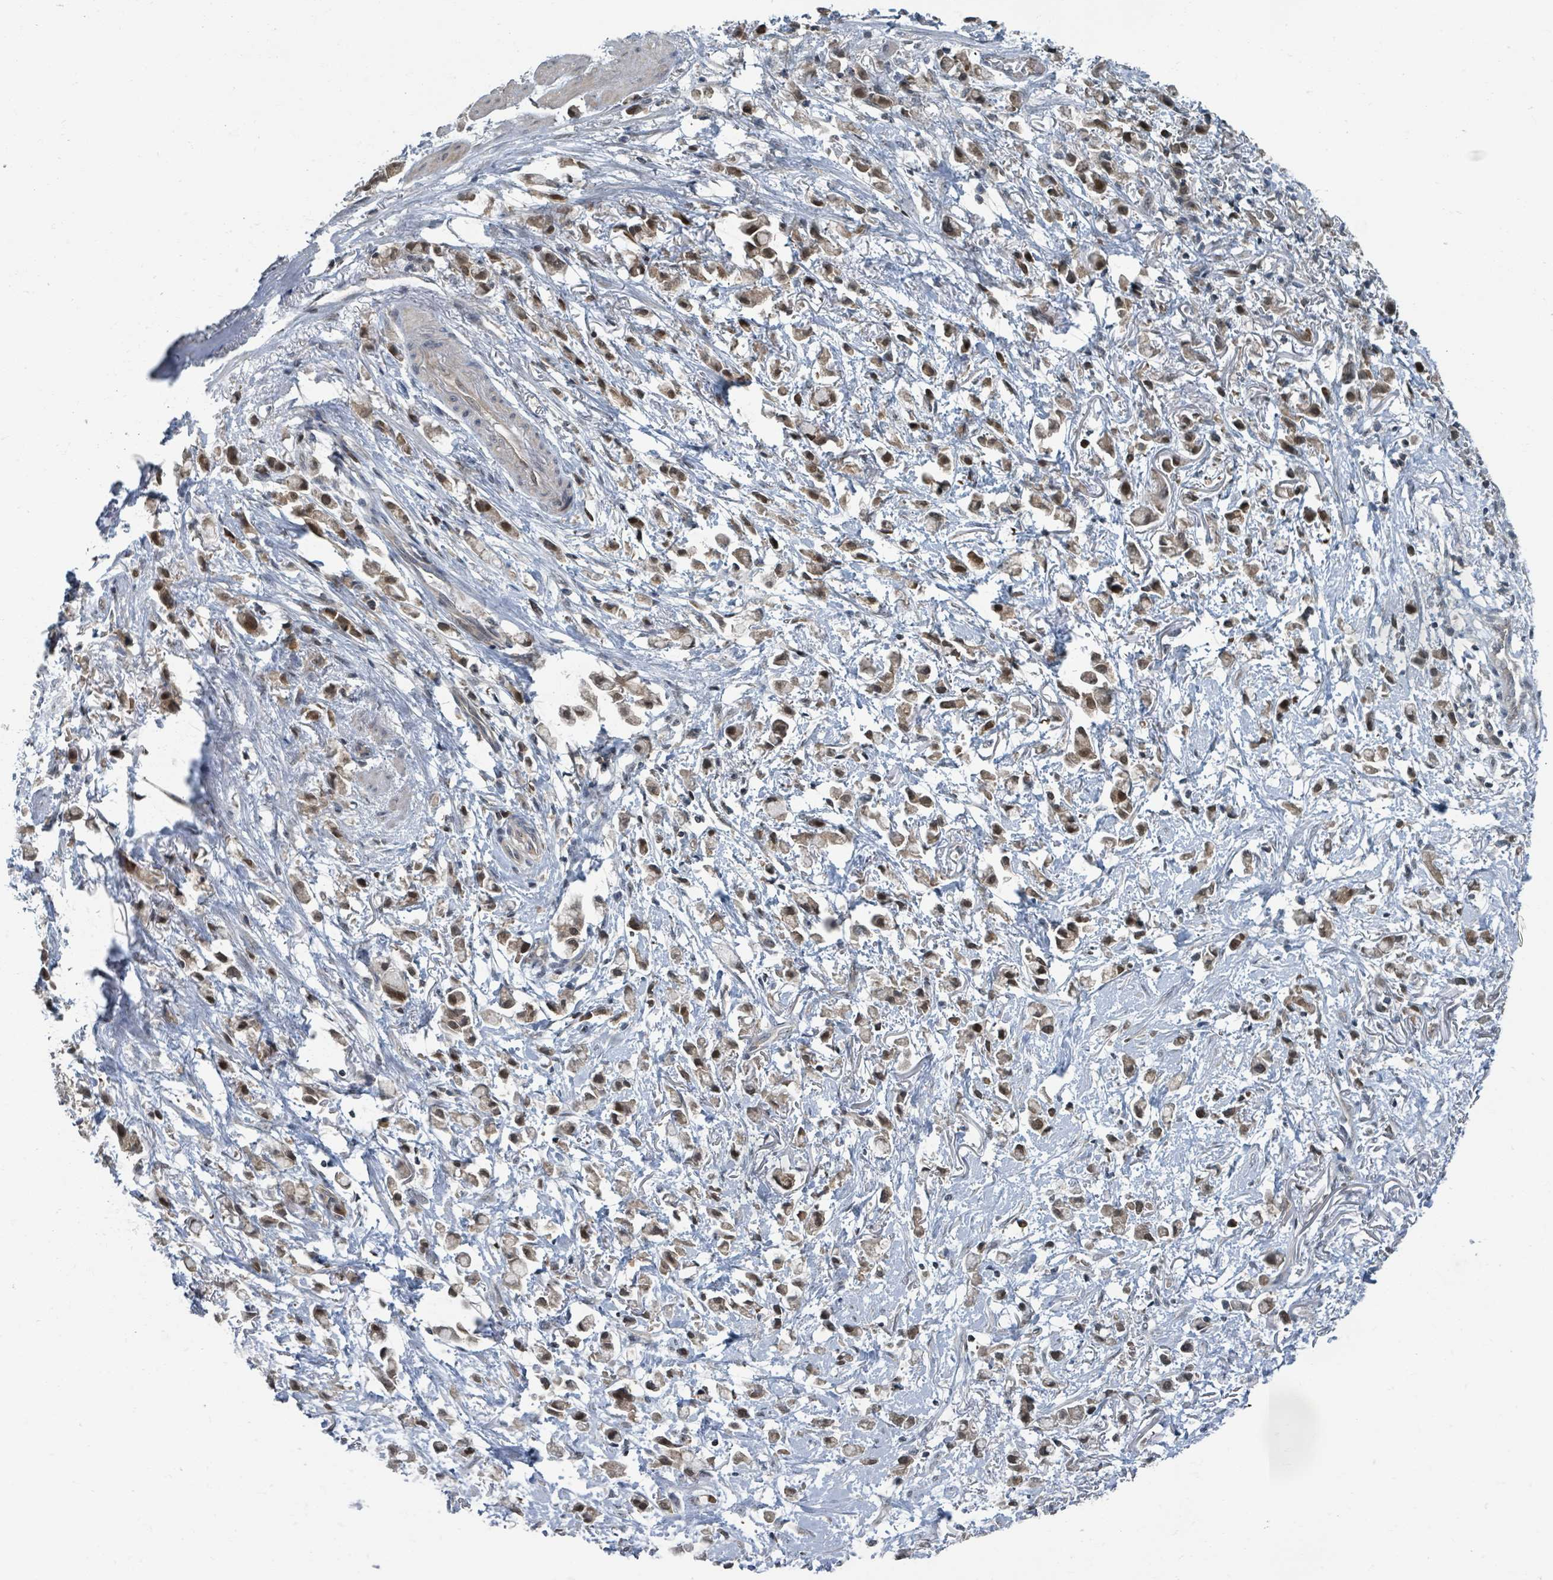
{"staining": {"intensity": "moderate", "quantity": ">75%", "location": "cytoplasmic/membranous,nuclear"}, "tissue": "stomach cancer", "cell_type": "Tumor cells", "image_type": "cancer", "snomed": [{"axis": "morphology", "description": "Adenocarcinoma, NOS"}, {"axis": "topography", "description": "Stomach"}], "caption": "The histopathology image shows immunohistochemical staining of adenocarcinoma (stomach). There is moderate cytoplasmic/membranous and nuclear staining is identified in about >75% of tumor cells.", "gene": "GOLGA7", "patient": {"sex": "female", "age": 81}}